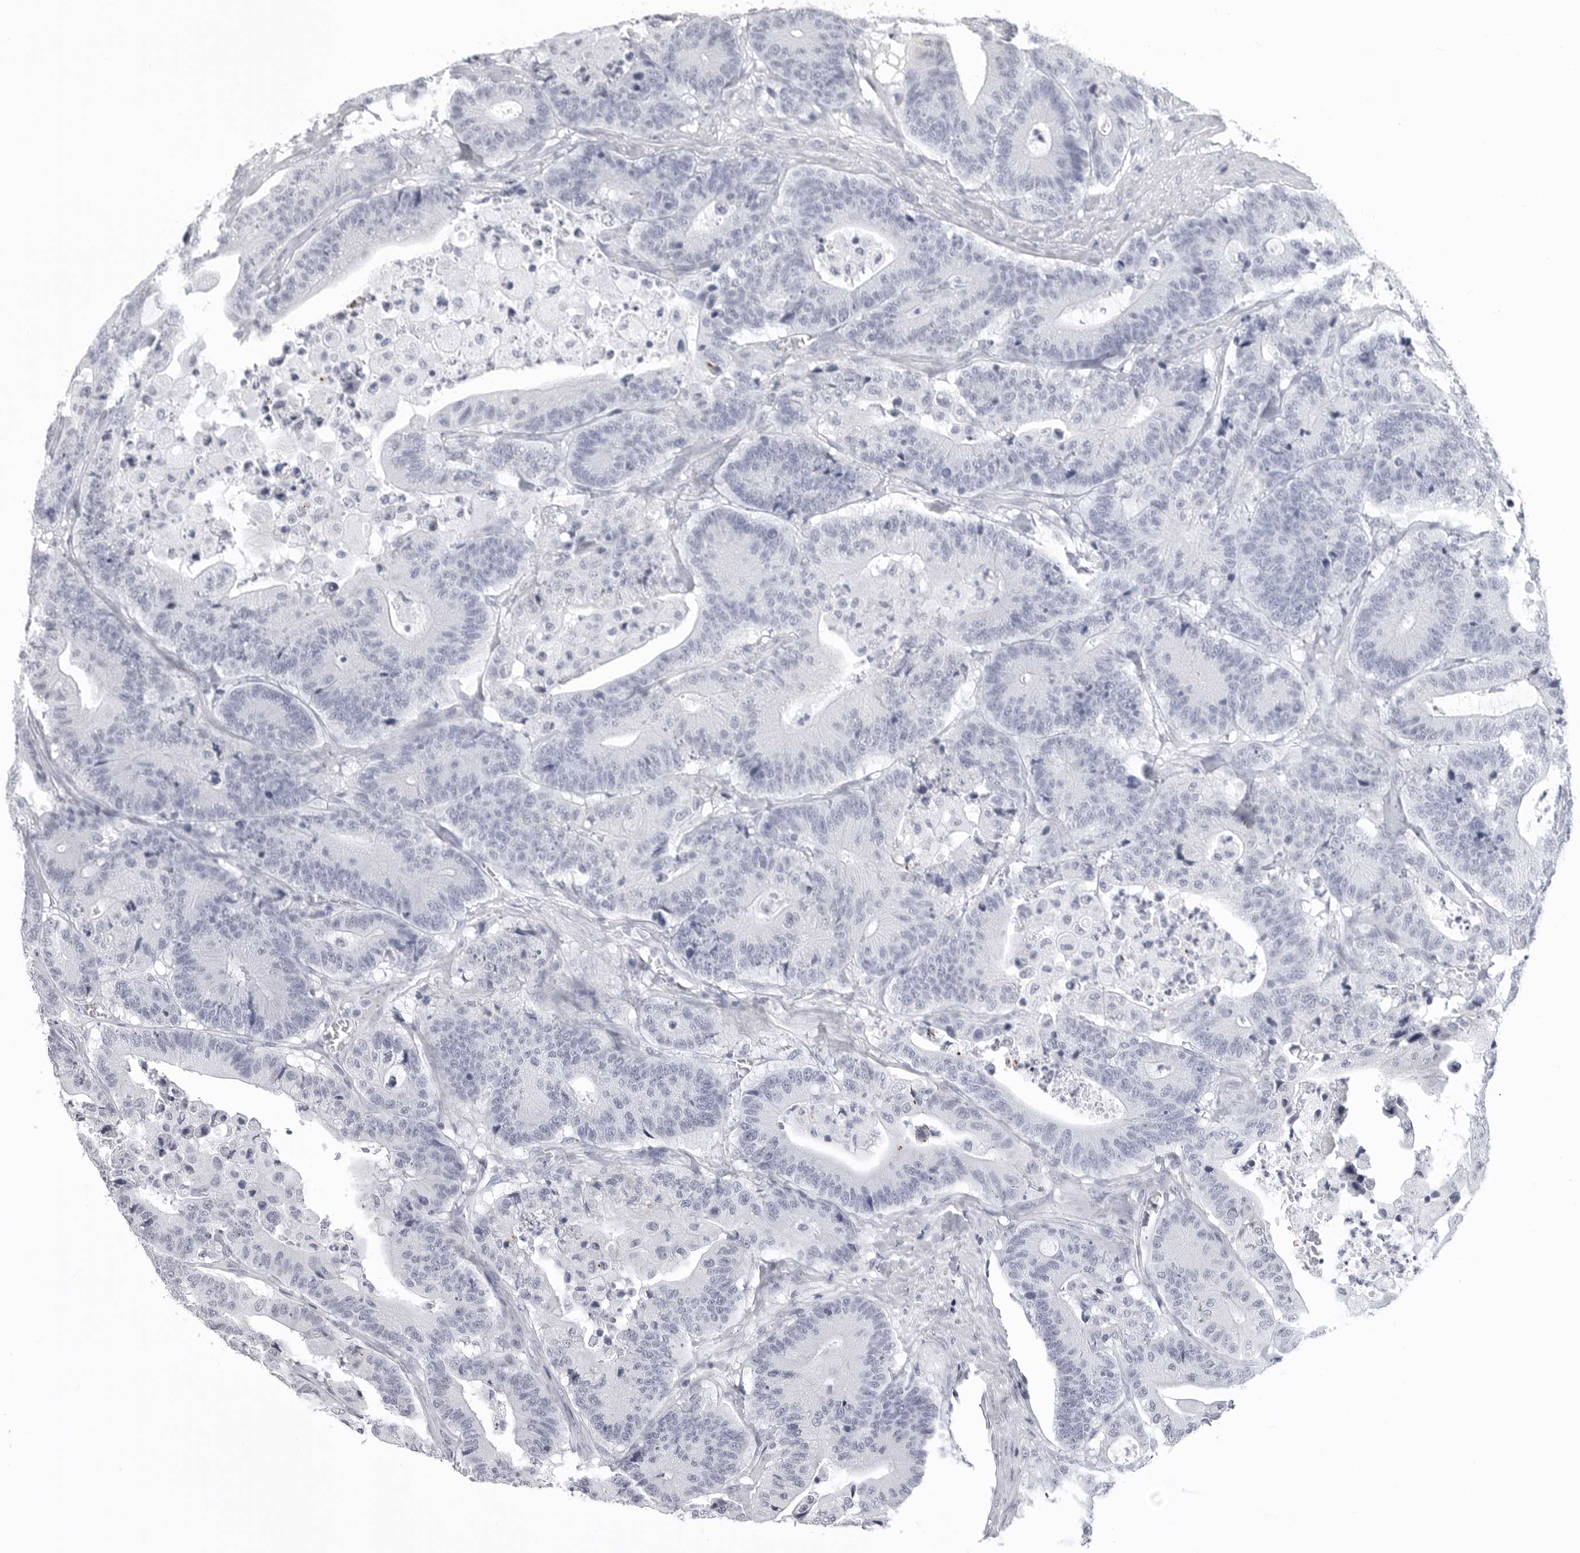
{"staining": {"intensity": "negative", "quantity": "none", "location": "none"}, "tissue": "colorectal cancer", "cell_type": "Tumor cells", "image_type": "cancer", "snomed": [{"axis": "morphology", "description": "Adenocarcinoma, NOS"}, {"axis": "topography", "description": "Colon"}], "caption": "Micrograph shows no protein staining in tumor cells of adenocarcinoma (colorectal) tissue.", "gene": "LGALS4", "patient": {"sex": "female", "age": 84}}